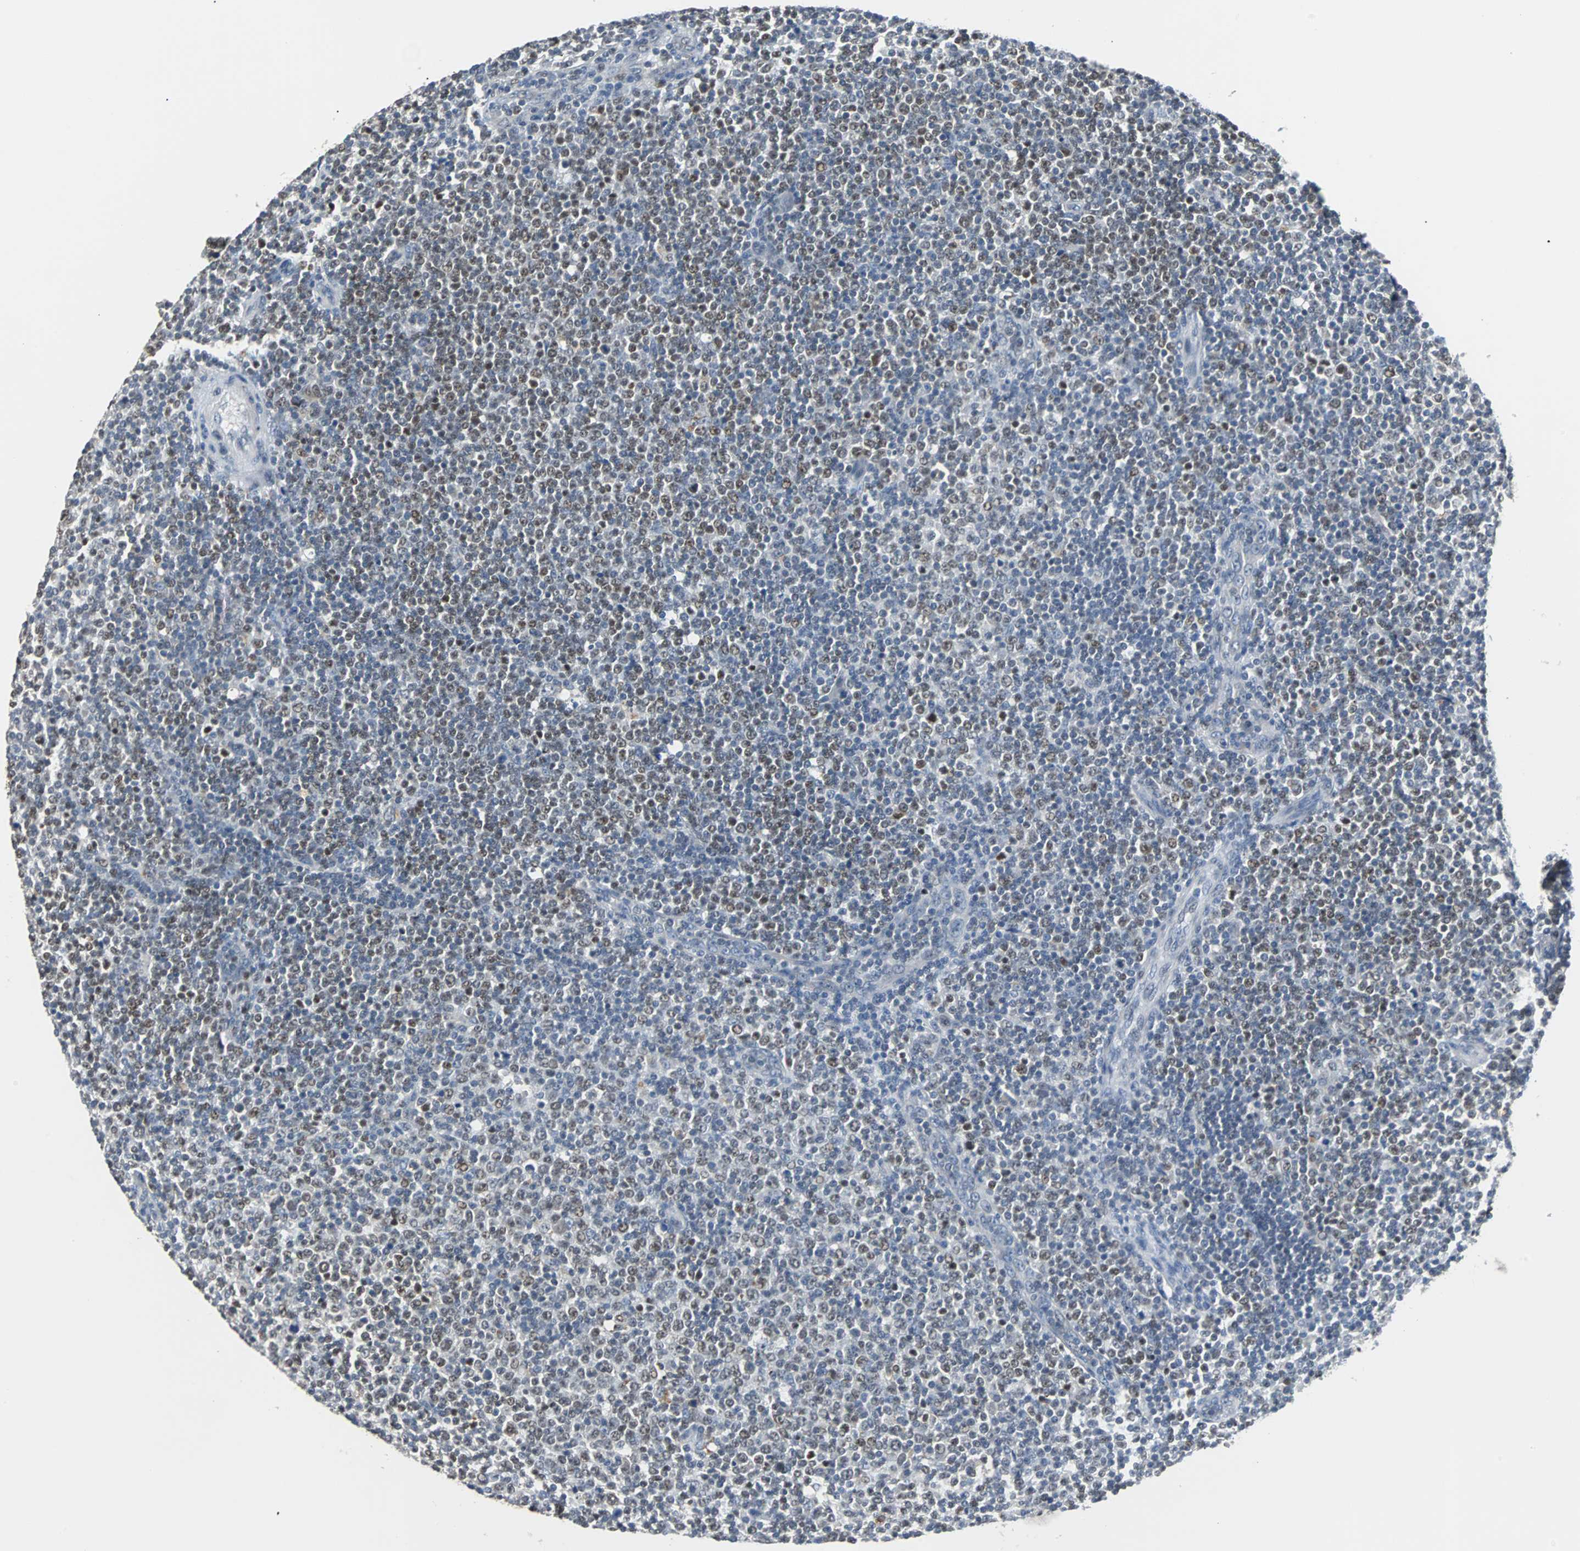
{"staining": {"intensity": "weak", "quantity": "25%-75%", "location": "nuclear"}, "tissue": "lymphoma", "cell_type": "Tumor cells", "image_type": "cancer", "snomed": [{"axis": "morphology", "description": "Malignant lymphoma, non-Hodgkin's type, Low grade"}, {"axis": "topography", "description": "Lymph node"}], "caption": "Malignant lymphoma, non-Hodgkin's type (low-grade) stained with a protein marker shows weak staining in tumor cells.", "gene": "HLX", "patient": {"sex": "male", "age": 70}}